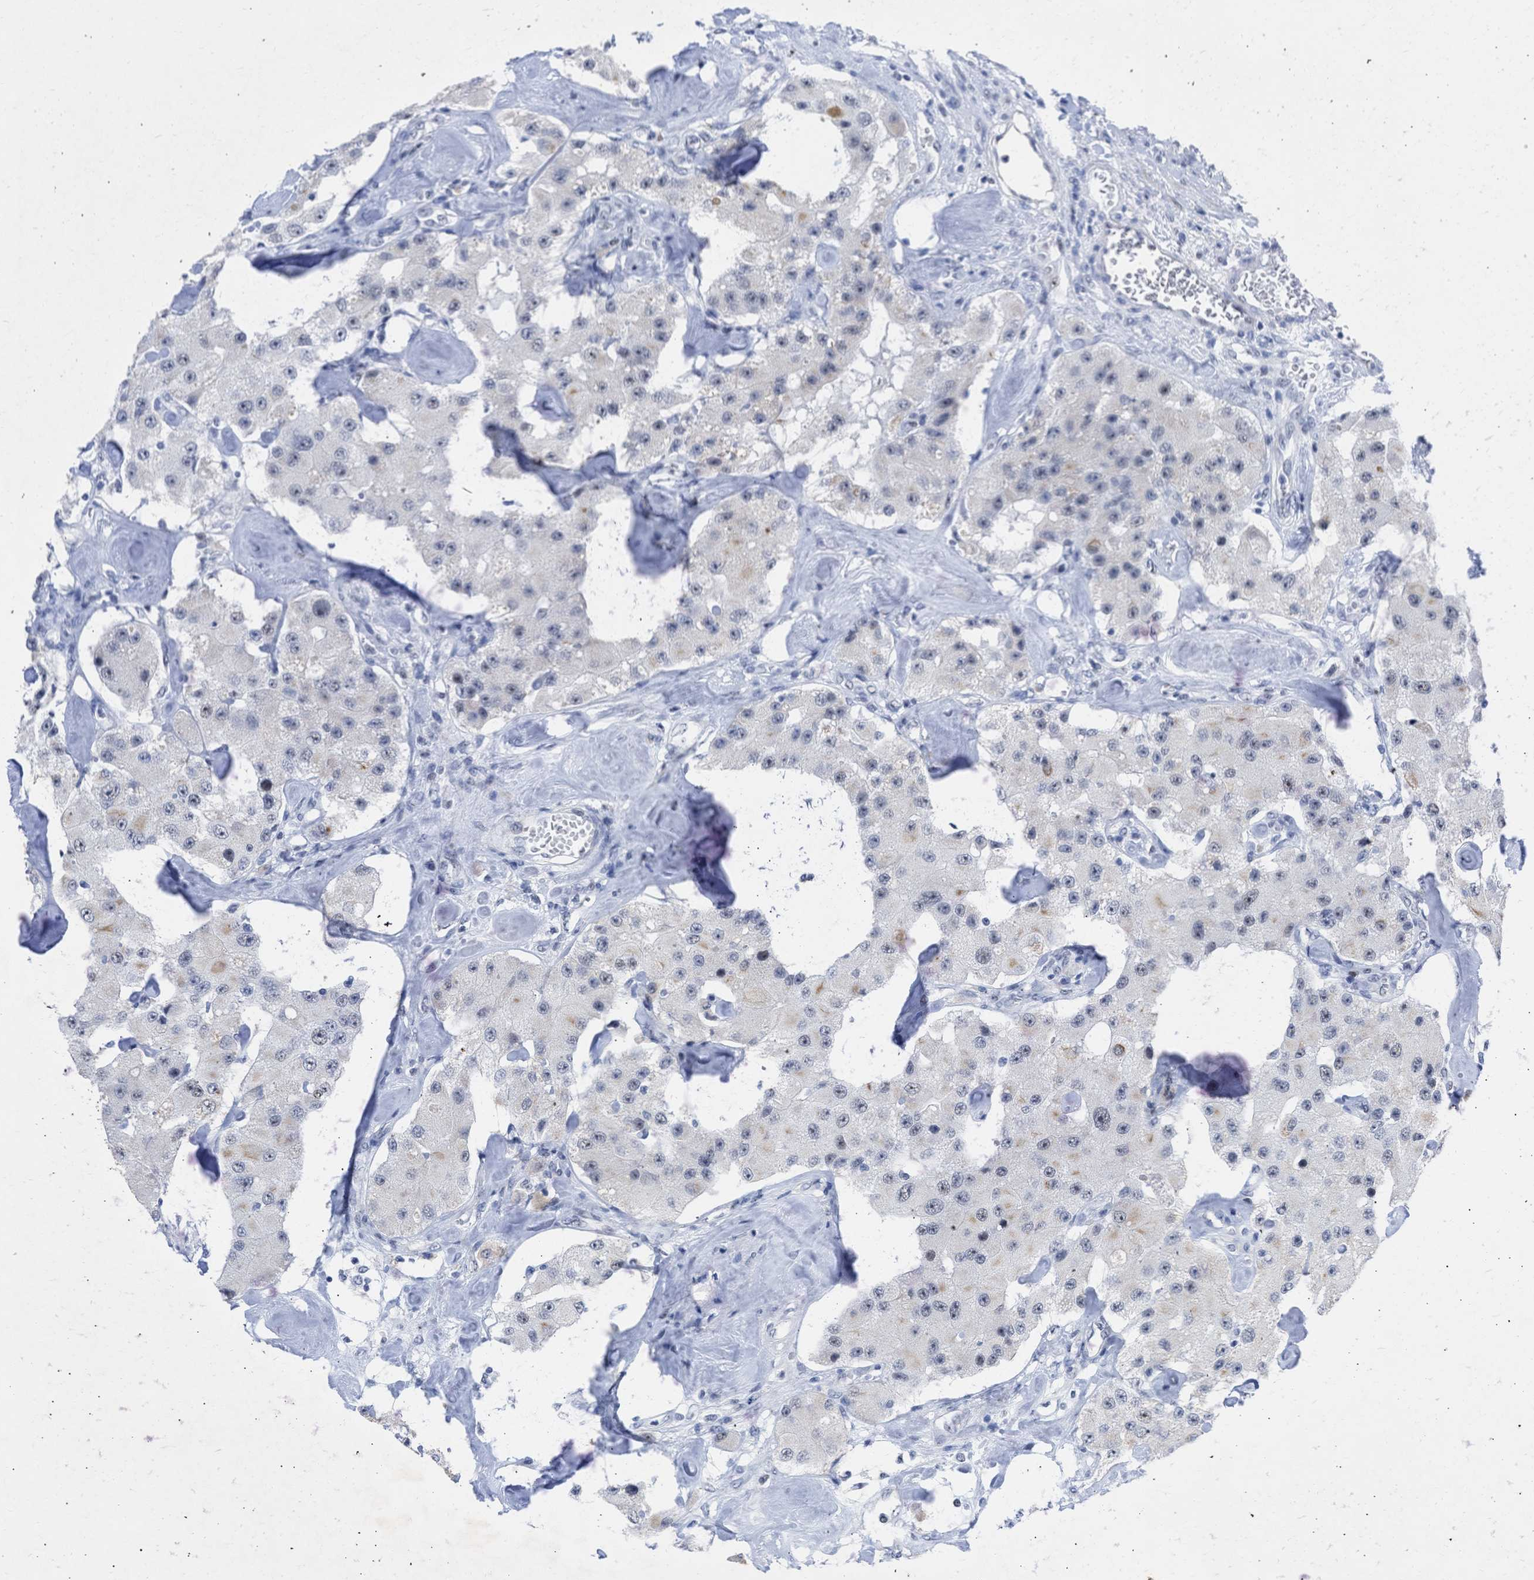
{"staining": {"intensity": "weak", "quantity": "<25%", "location": "nuclear"}, "tissue": "carcinoid", "cell_type": "Tumor cells", "image_type": "cancer", "snomed": [{"axis": "morphology", "description": "Carcinoid, malignant, NOS"}, {"axis": "topography", "description": "Pancreas"}], "caption": "Micrograph shows no protein positivity in tumor cells of carcinoid tissue.", "gene": "DDX41", "patient": {"sex": "male", "age": 41}}